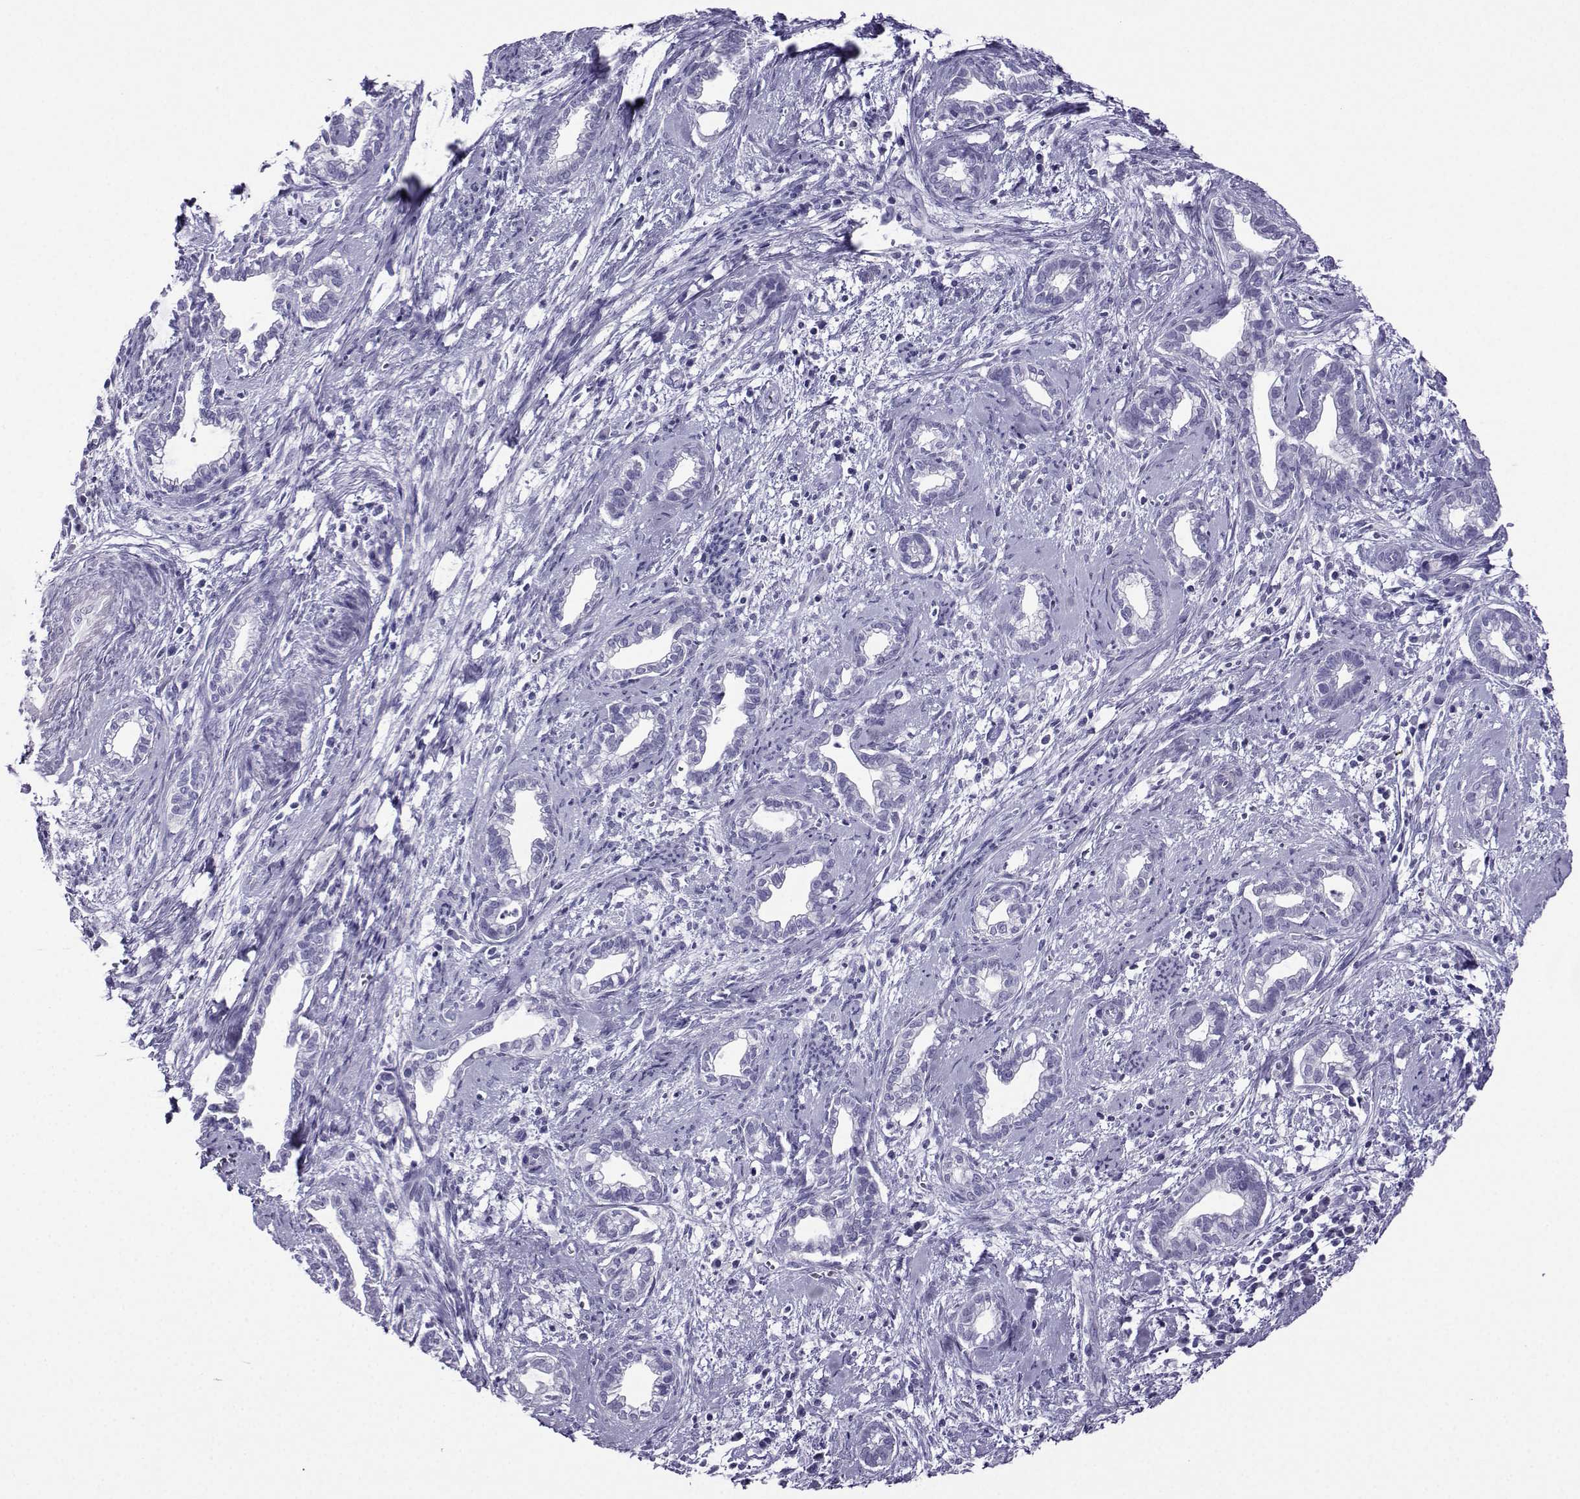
{"staining": {"intensity": "negative", "quantity": "none", "location": "none"}, "tissue": "cervical cancer", "cell_type": "Tumor cells", "image_type": "cancer", "snomed": [{"axis": "morphology", "description": "Adenocarcinoma, NOS"}, {"axis": "topography", "description": "Cervix"}], "caption": "There is no significant expression in tumor cells of adenocarcinoma (cervical).", "gene": "CRYBB1", "patient": {"sex": "female", "age": 62}}